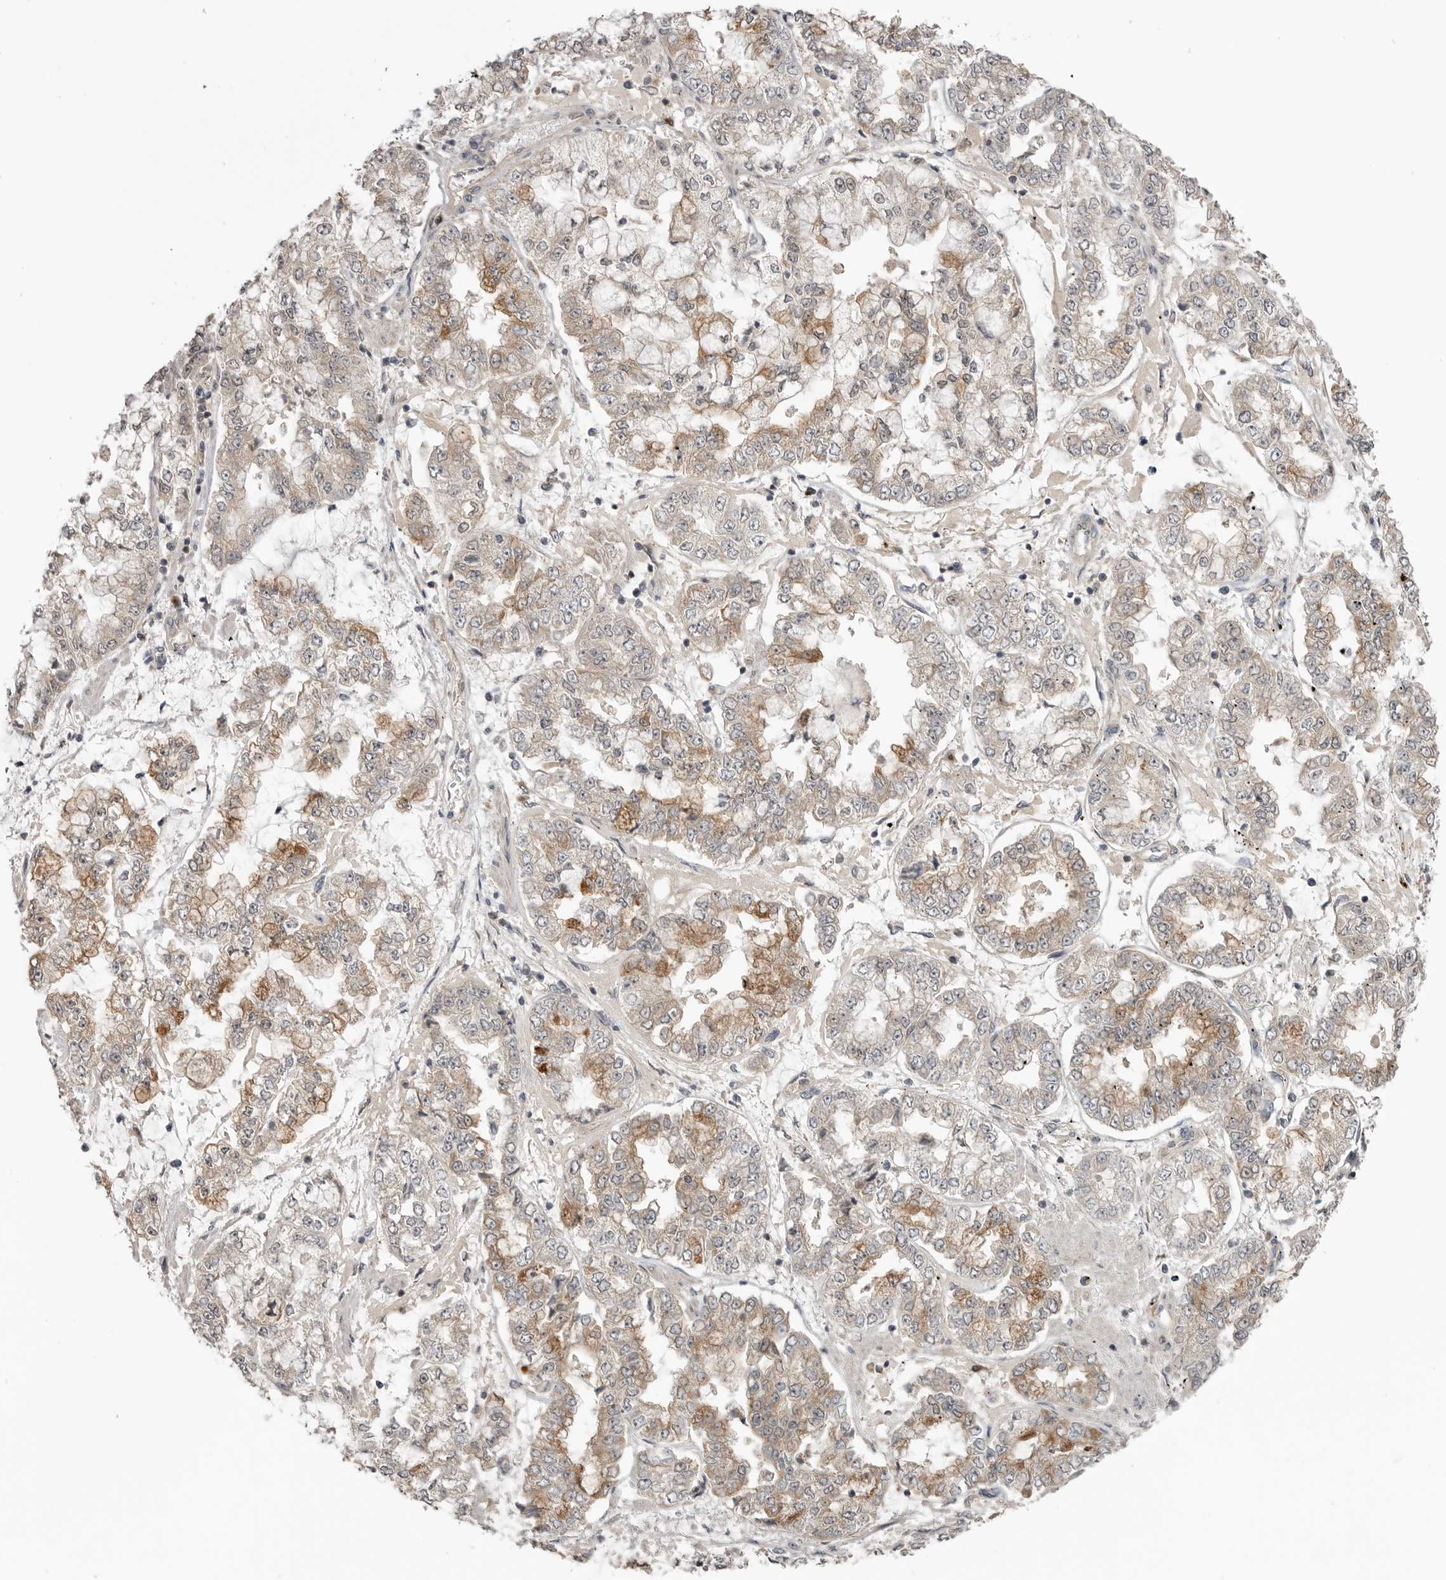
{"staining": {"intensity": "weak", "quantity": "25%-75%", "location": "cytoplasmic/membranous"}, "tissue": "stomach cancer", "cell_type": "Tumor cells", "image_type": "cancer", "snomed": [{"axis": "morphology", "description": "Adenocarcinoma, NOS"}, {"axis": "topography", "description": "Stomach"}], "caption": "Immunohistochemistry photomicrograph of human stomach cancer (adenocarcinoma) stained for a protein (brown), which demonstrates low levels of weak cytoplasmic/membranous staining in about 25%-75% of tumor cells.", "gene": "MAPK13", "patient": {"sex": "male", "age": 76}}